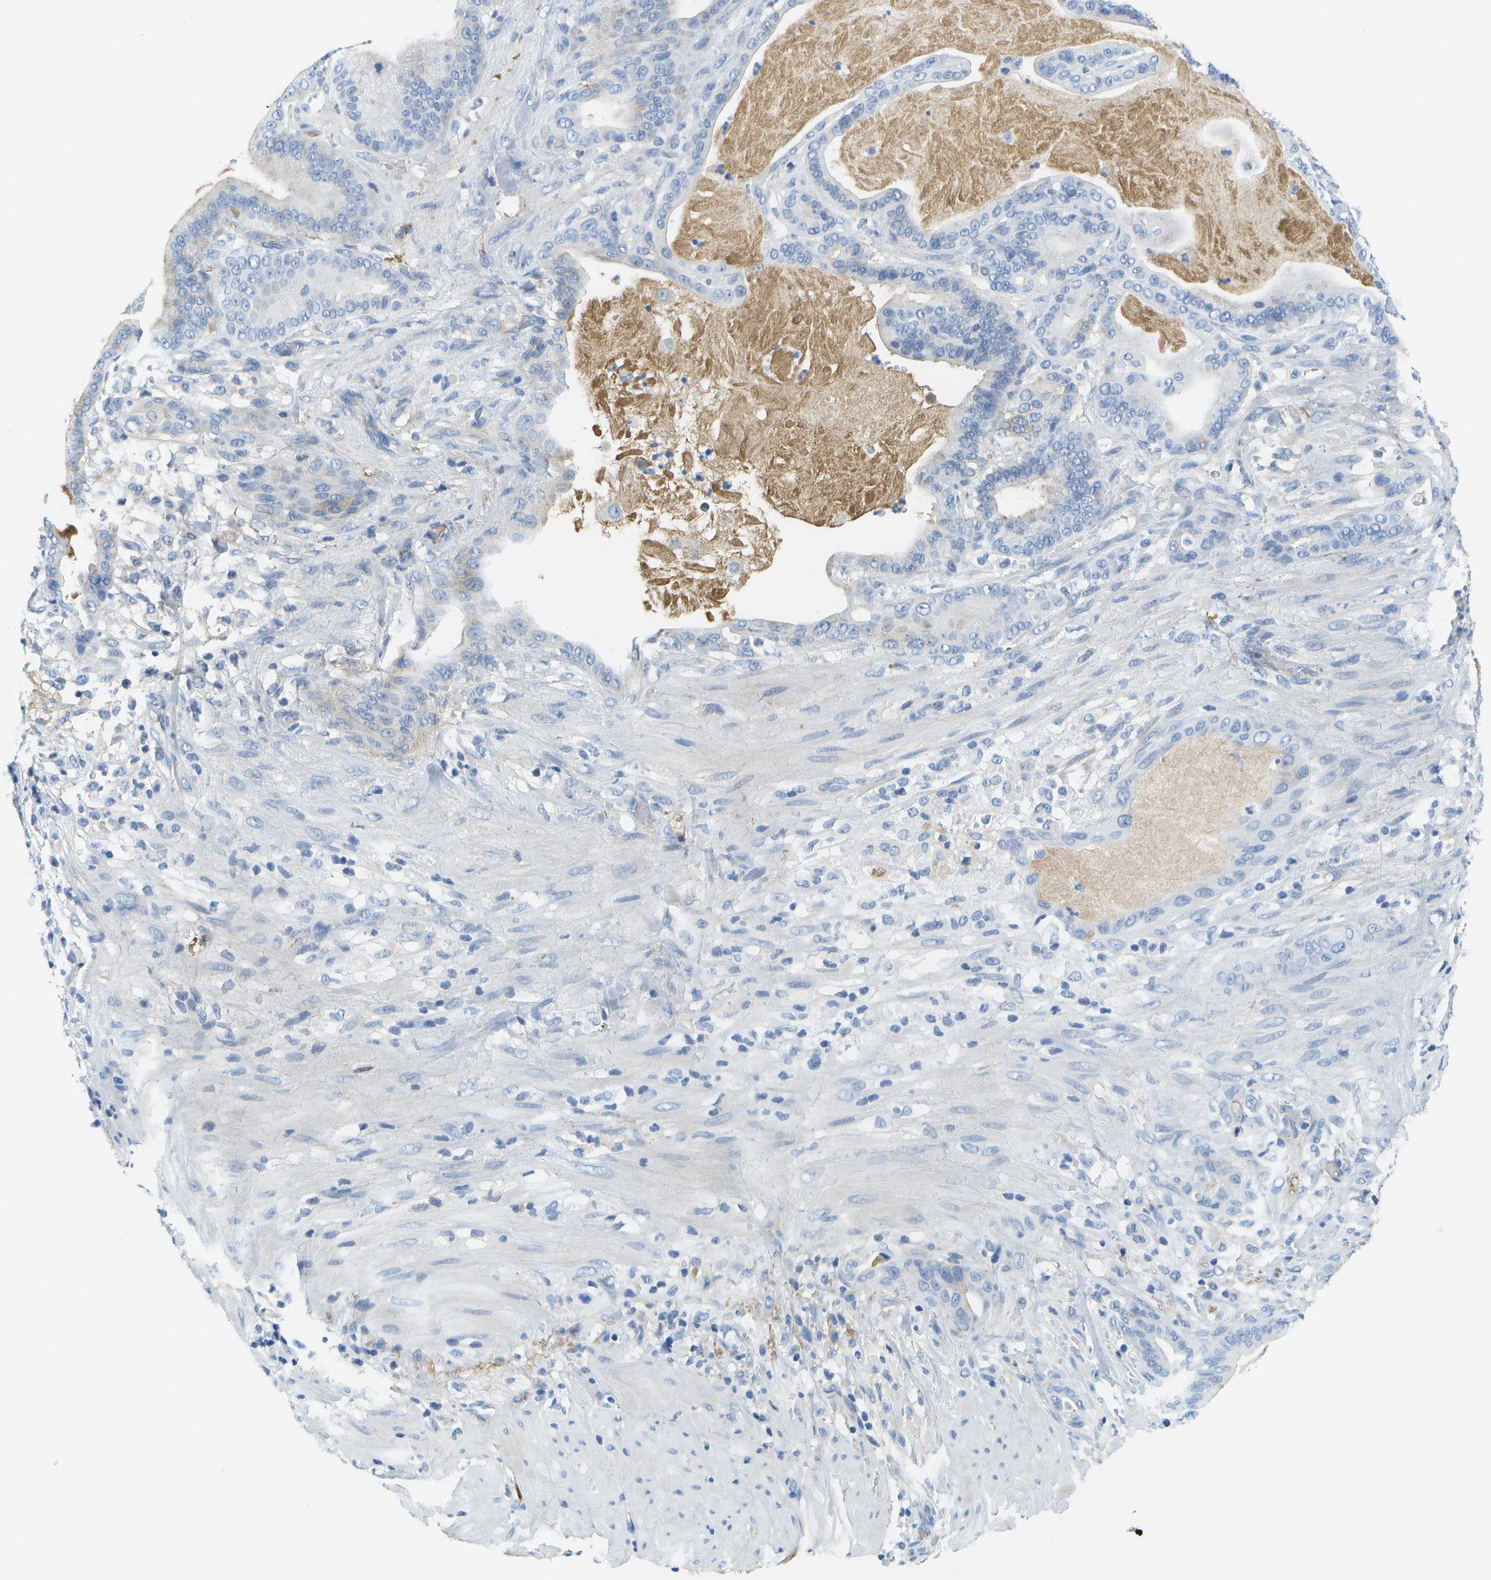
{"staining": {"intensity": "negative", "quantity": "none", "location": "none"}, "tissue": "pancreatic cancer", "cell_type": "Tumor cells", "image_type": "cancer", "snomed": [{"axis": "morphology", "description": "Adenocarcinoma, NOS"}, {"axis": "topography", "description": "Pancreas"}], "caption": "Histopathology image shows no significant protein staining in tumor cells of adenocarcinoma (pancreatic).", "gene": "SERPINA1", "patient": {"sex": "male", "age": 63}}